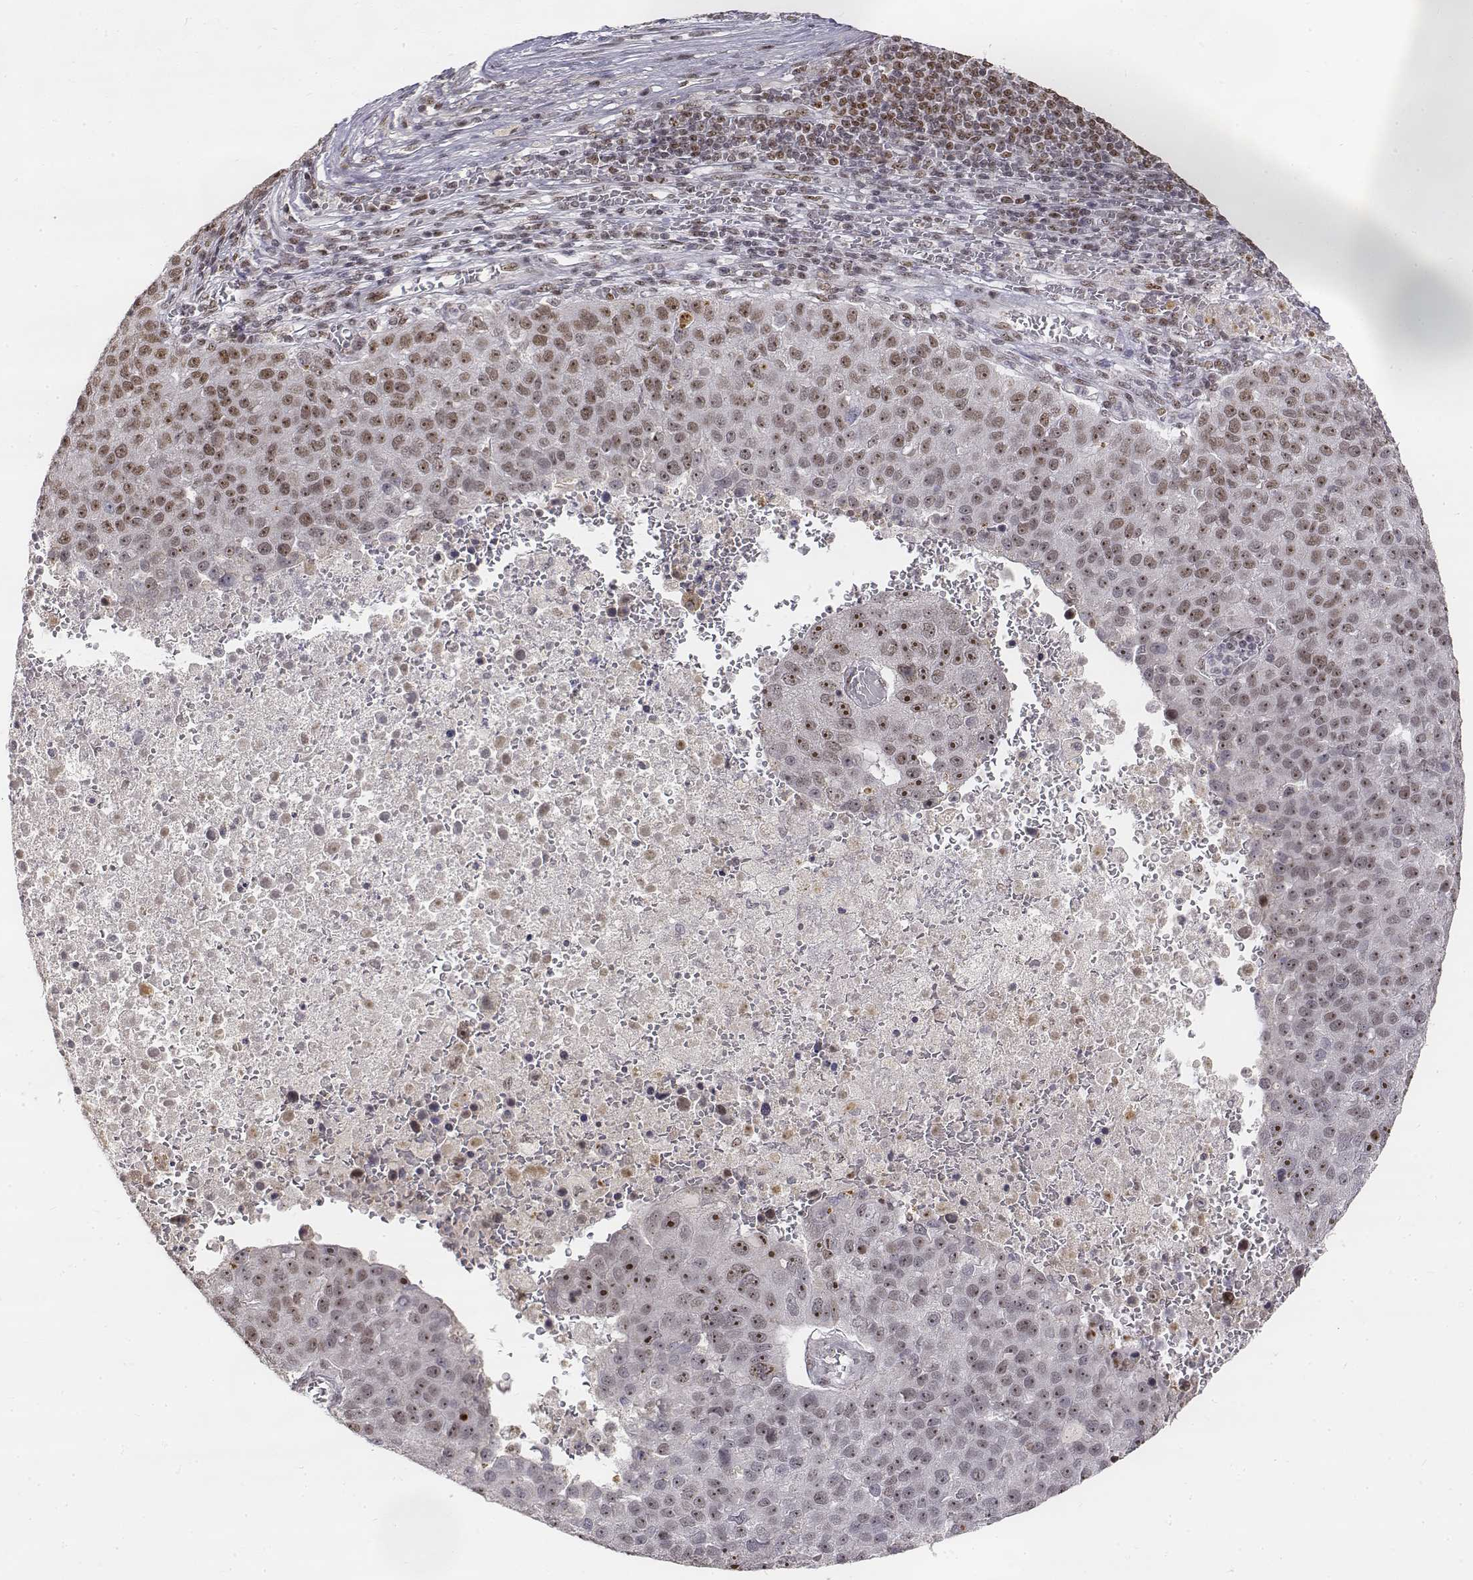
{"staining": {"intensity": "weak", "quantity": ">75%", "location": "nuclear"}, "tissue": "pancreatic cancer", "cell_type": "Tumor cells", "image_type": "cancer", "snomed": [{"axis": "morphology", "description": "Adenocarcinoma, NOS"}, {"axis": "topography", "description": "Pancreas"}], "caption": "Protein analysis of pancreatic adenocarcinoma tissue reveals weak nuclear expression in approximately >75% of tumor cells.", "gene": "PHF6", "patient": {"sex": "female", "age": 61}}